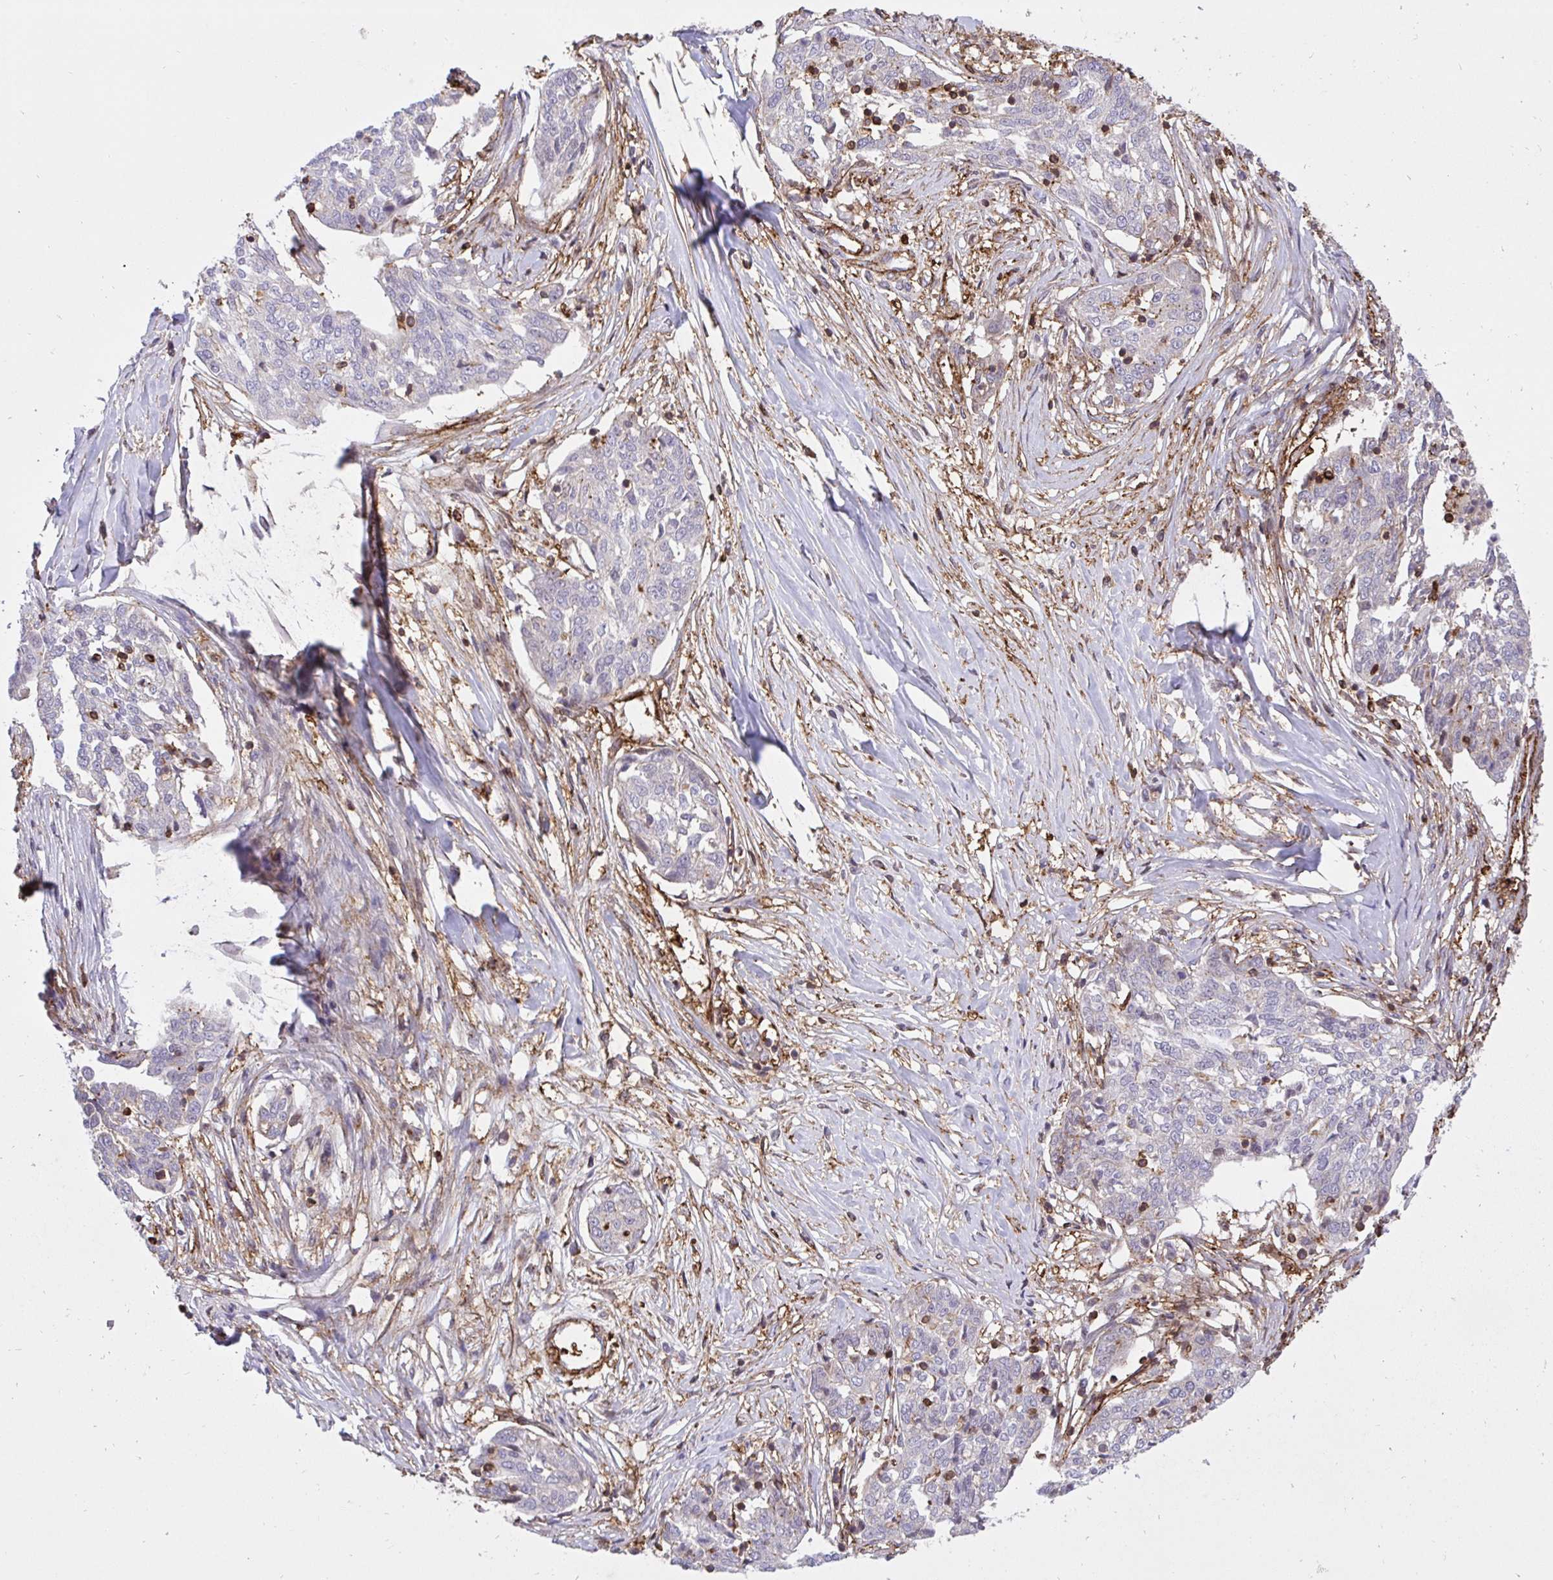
{"staining": {"intensity": "negative", "quantity": "none", "location": "none"}, "tissue": "ovarian cancer", "cell_type": "Tumor cells", "image_type": "cancer", "snomed": [{"axis": "morphology", "description": "Cystadenocarcinoma, serous, NOS"}, {"axis": "topography", "description": "Ovary"}], "caption": "Ovarian cancer stained for a protein using immunohistochemistry exhibits no expression tumor cells.", "gene": "ERI1", "patient": {"sex": "female", "age": 67}}